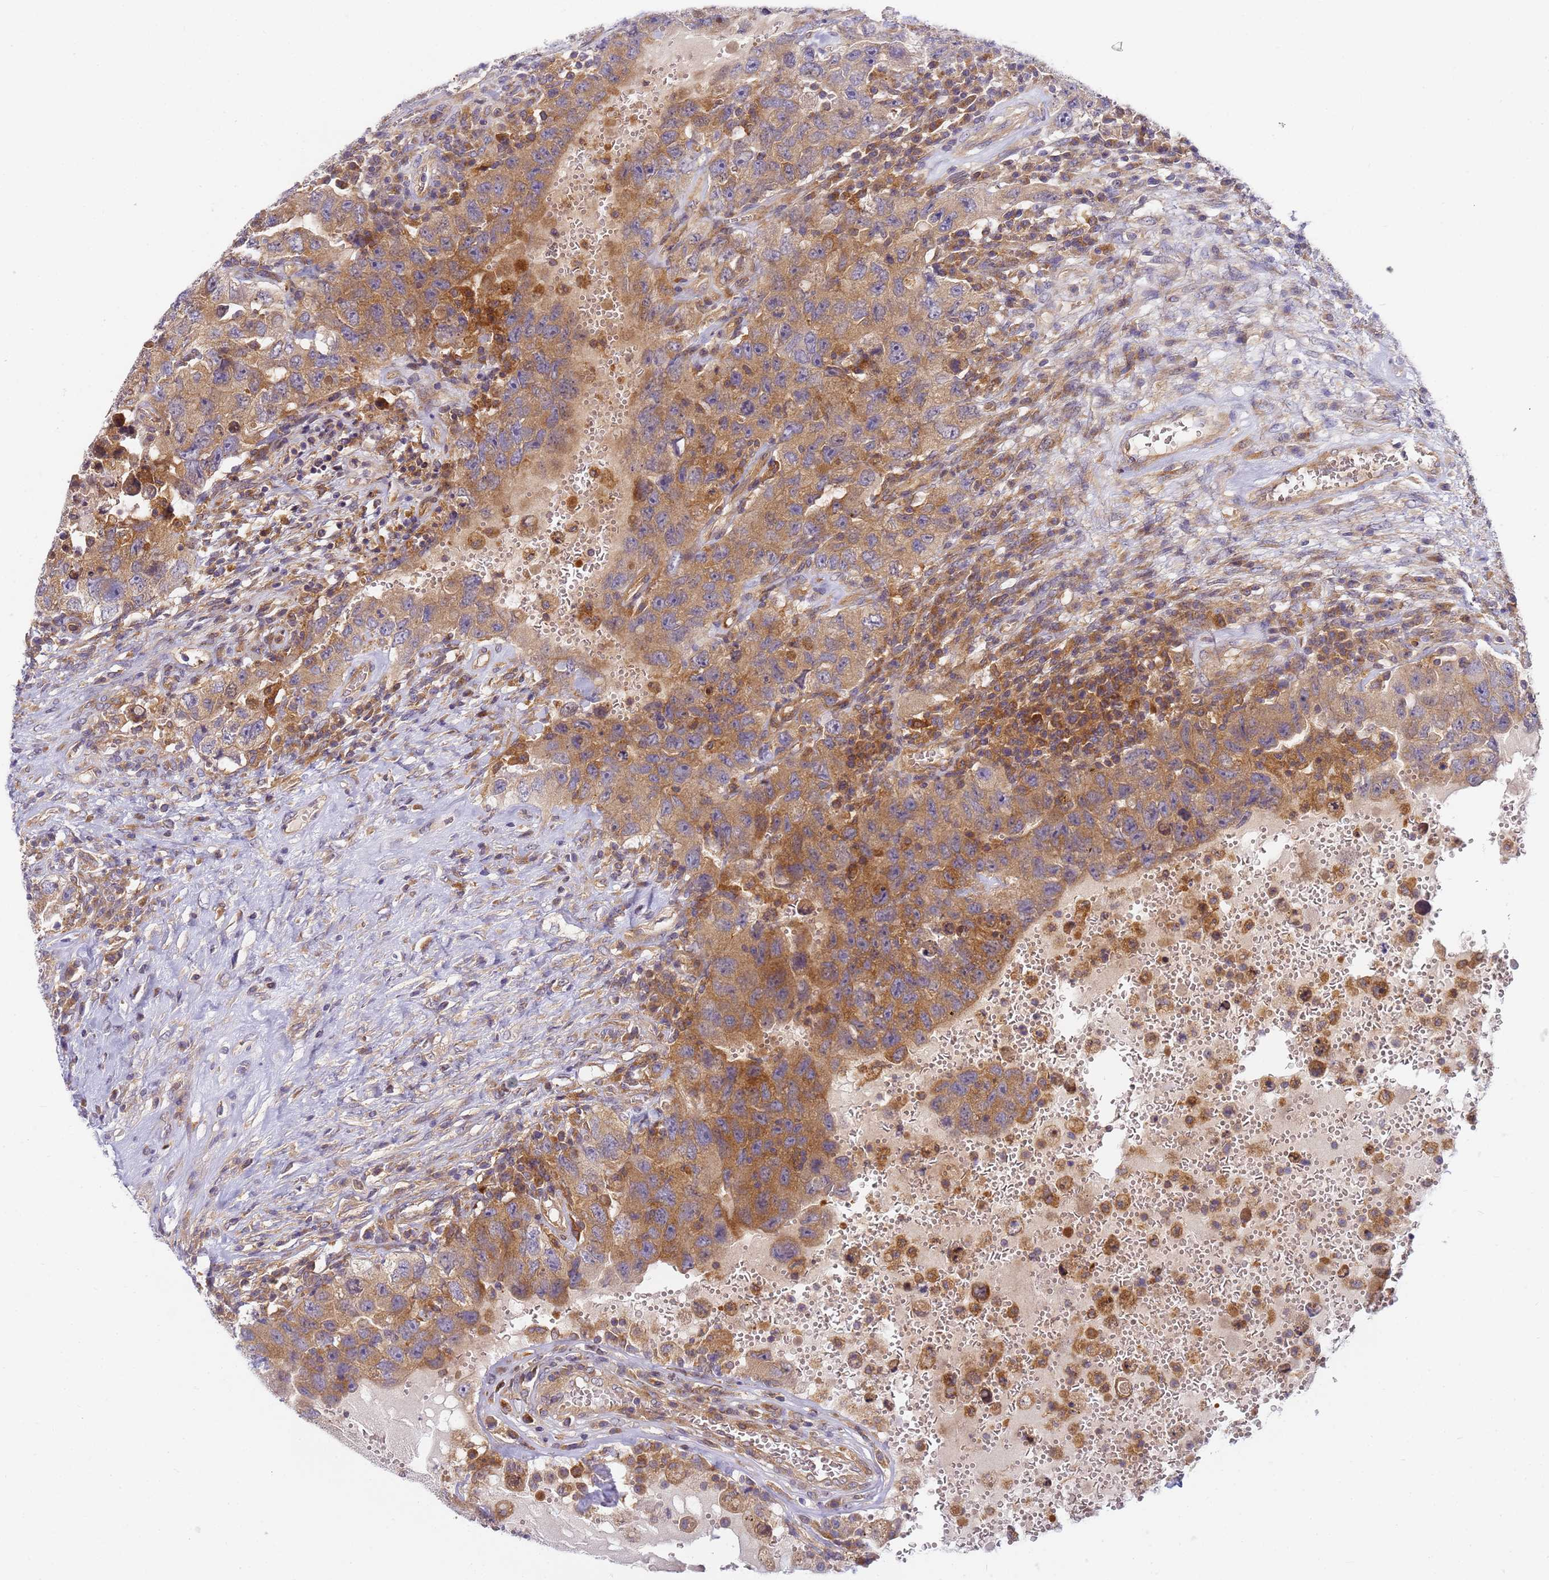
{"staining": {"intensity": "moderate", "quantity": ">75%", "location": "cytoplasmic/membranous"}, "tissue": "testis cancer", "cell_type": "Tumor cells", "image_type": "cancer", "snomed": [{"axis": "morphology", "description": "Carcinoma, Embryonal, NOS"}, {"axis": "topography", "description": "Testis"}], "caption": "This histopathology image reveals immunohistochemistry (IHC) staining of testis embryonal carcinoma, with medium moderate cytoplasmic/membranous positivity in about >75% of tumor cells.", "gene": "CHM", "patient": {"sex": "male", "age": 26}}